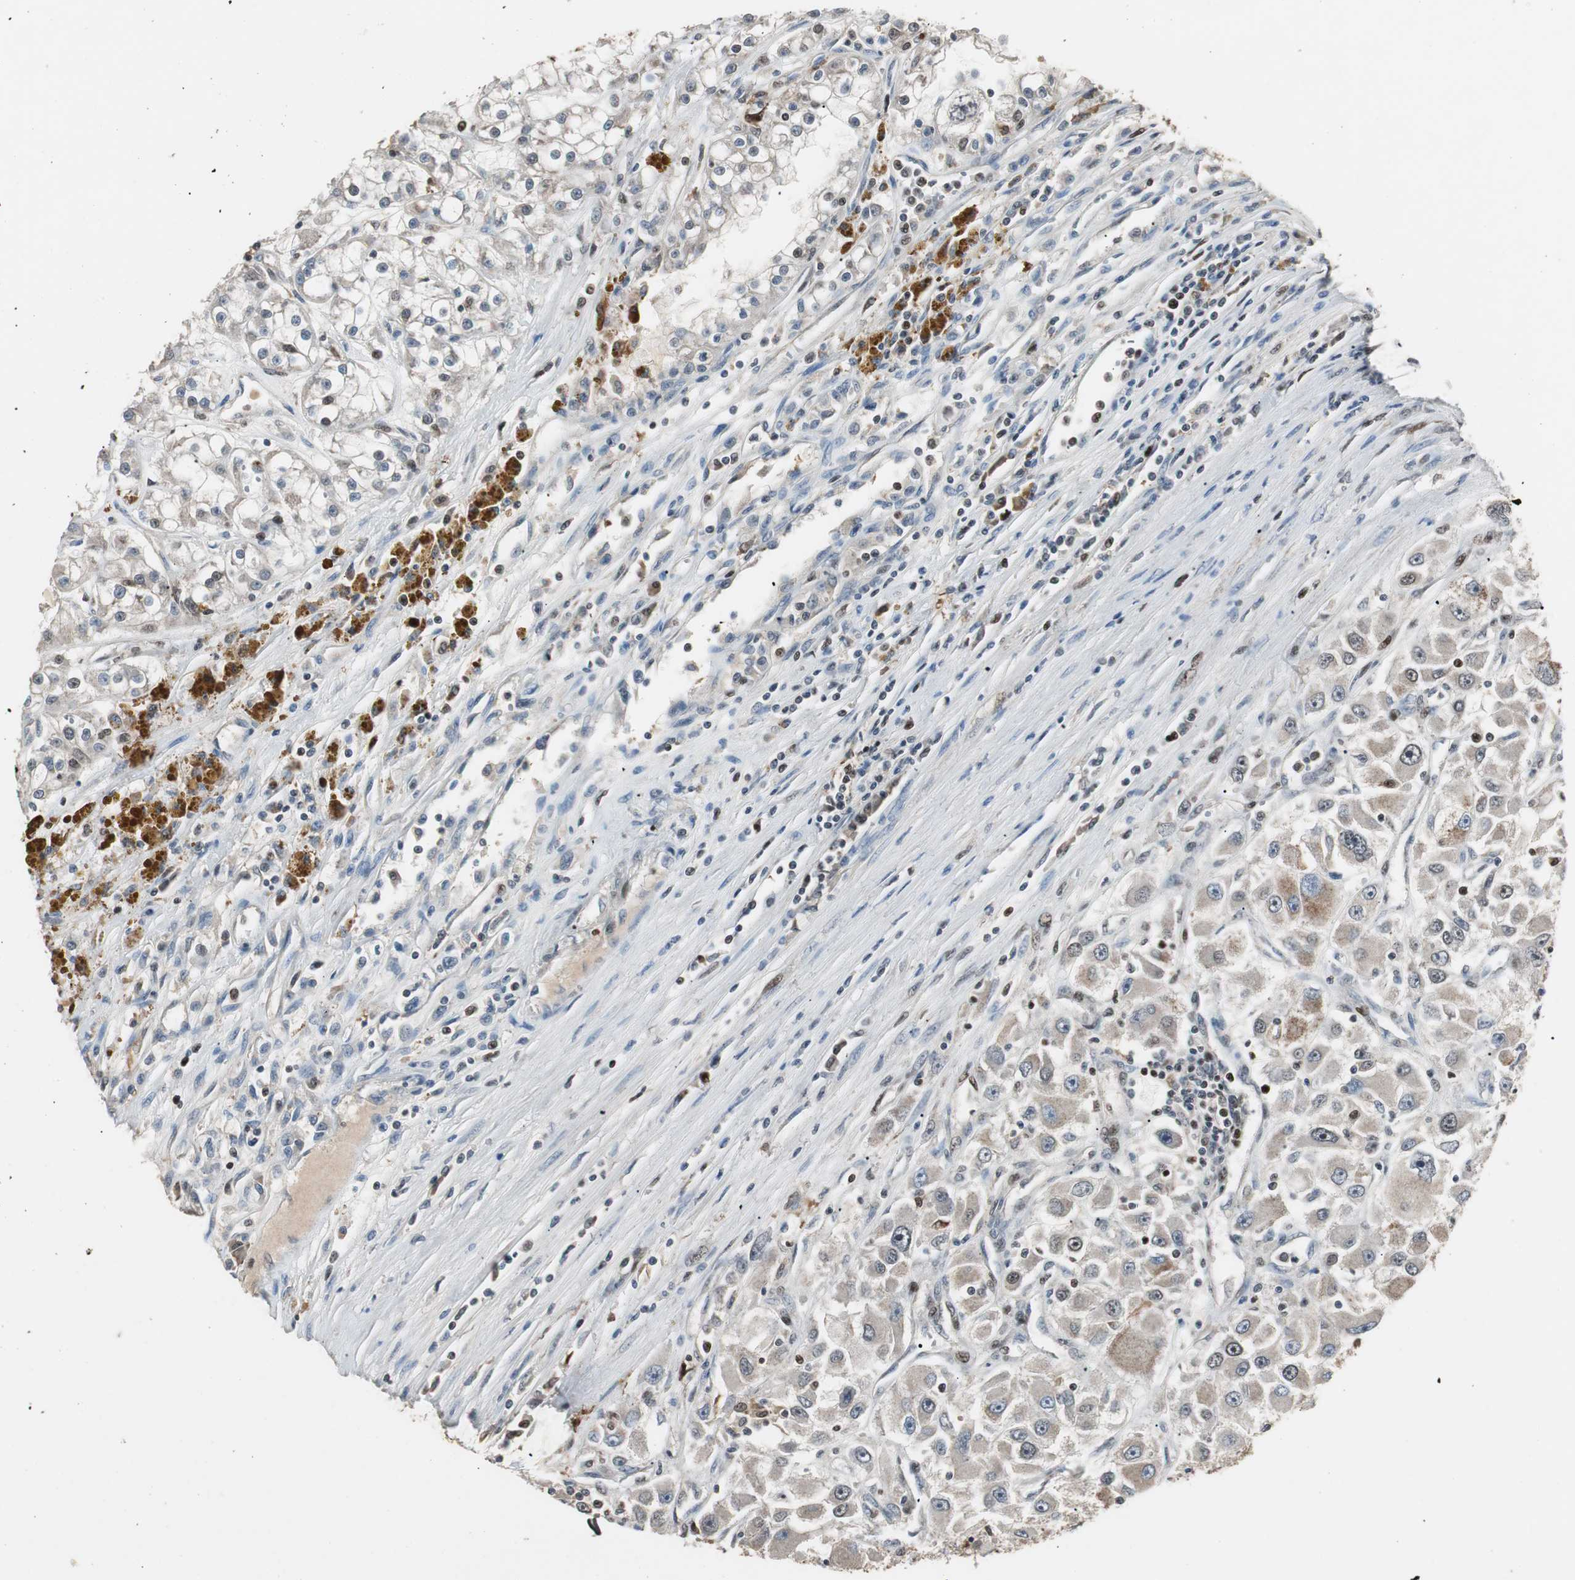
{"staining": {"intensity": "moderate", "quantity": "25%-75%", "location": "cytoplasmic/membranous"}, "tissue": "renal cancer", "cell_type": "Tumor cells", "image_type": "cancer", "snomed": [{"axis": "morphology", "description": "Adenocarcinoma, NOS"}, {"axis": "topography", "description": "Kidney"}], "caption": "DAB (3,3'-diaminobenzidine) immunohistochemical staining of human renal cancer (adenocarcinoma) exhibits moderate cytoplasmic/membranous protein expression in approximately 25%-75% of tumor cells. The protein is stained brown, and the nuclei are stained in blue (DAB (3,3'-diaminobenzidine) IHC with brightfield microscopy, high magnification).", "gene": "FEN1", "patient": {"sex": "female", "age": 52}}